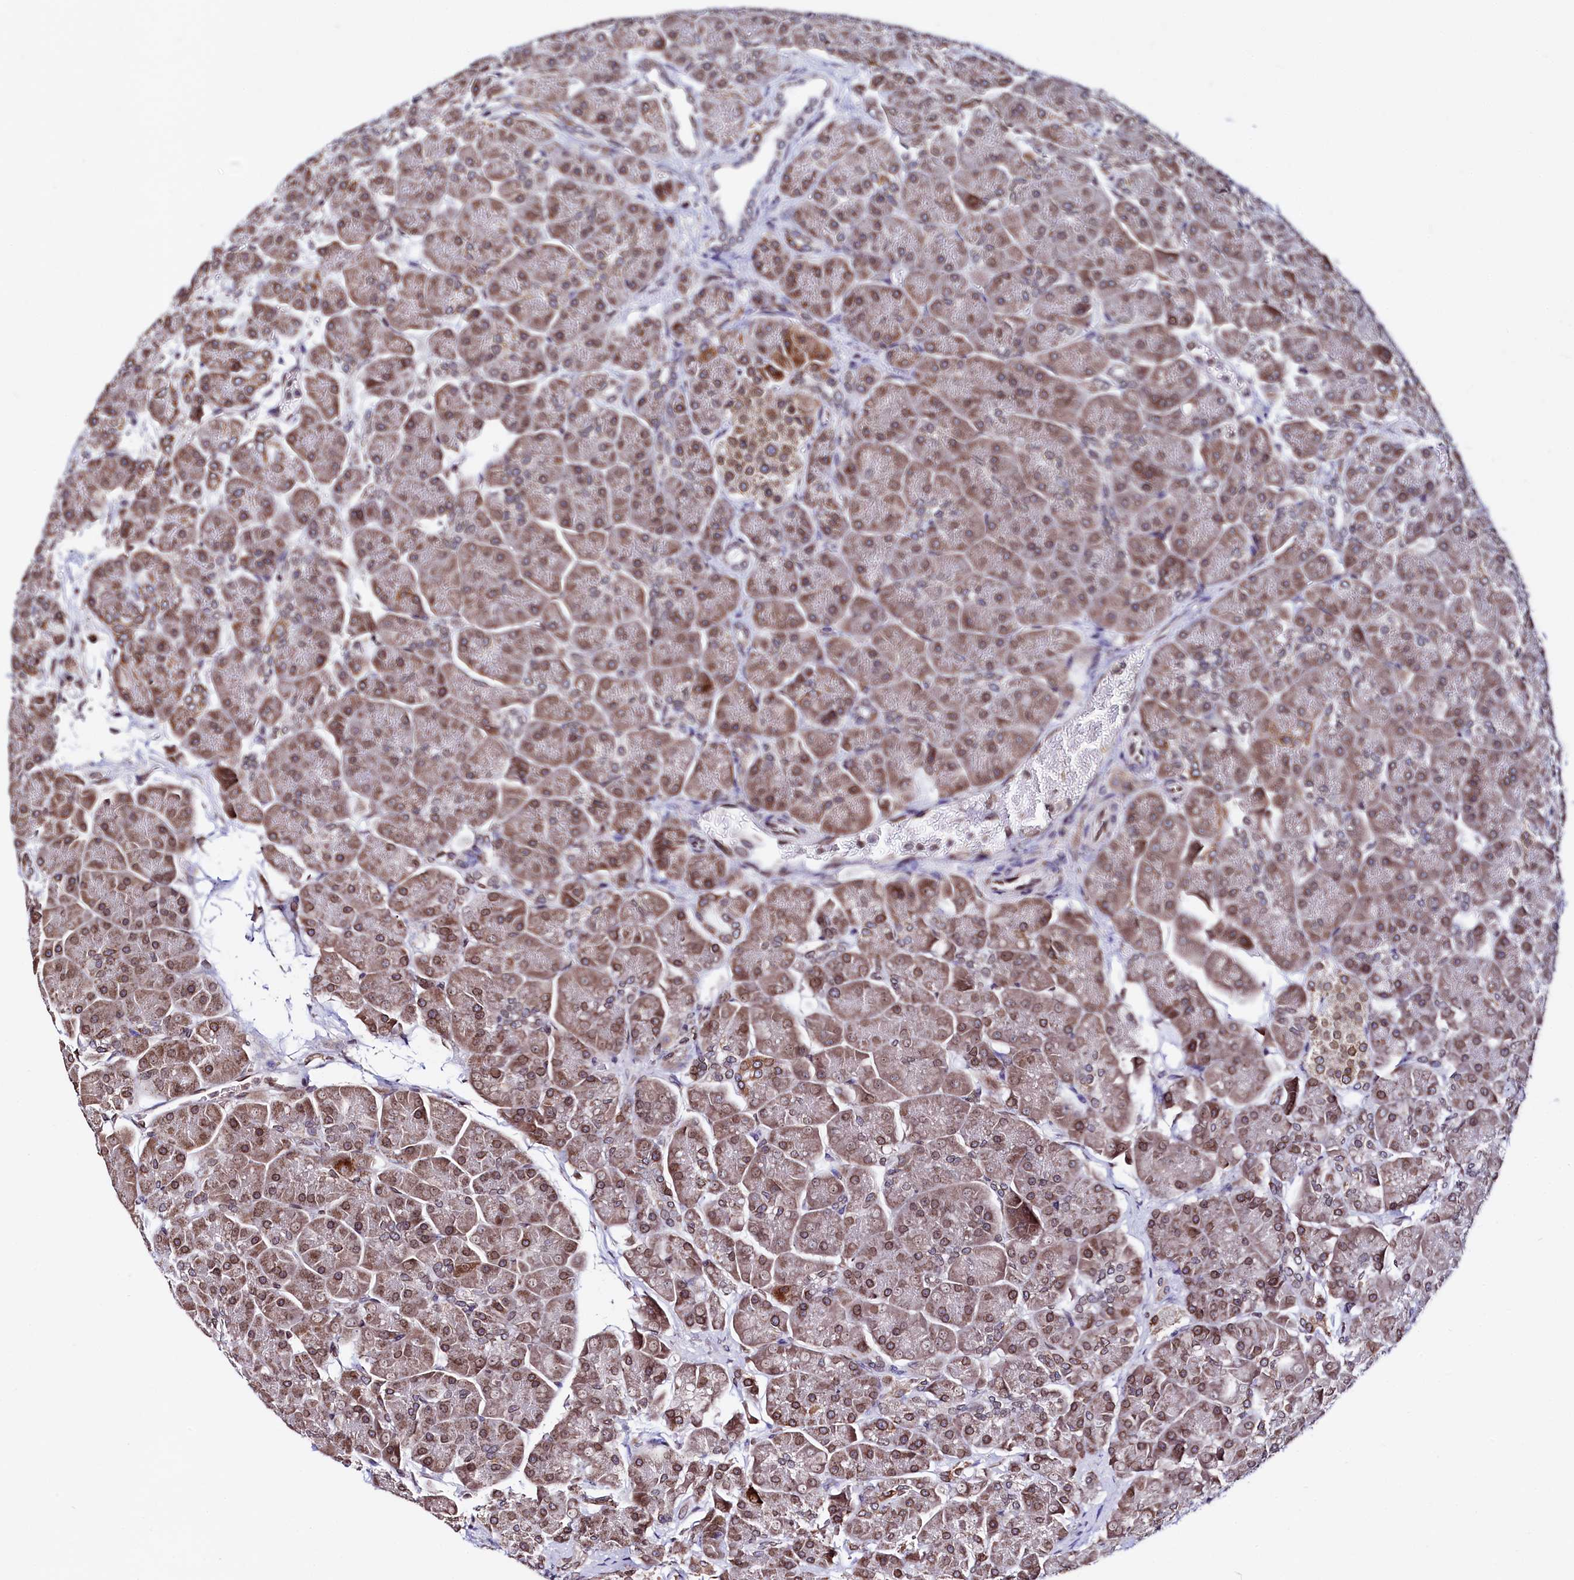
{"staining": {"intensity": "moderate", "quantity": ">75%", "location": "cytoplasmic/membranous,nuclear"}, "tissue": "pancreas", "cell_type": "Exocrine glandular cells", "image_type": "normal", "snomed": [{"axis": "morphology", "description": "Normal tissue, NOS"}, {"axis": "topography", "description": "Pancreas"}], "caption": "Immunohistochemical staining of unremarkable pancreas exhibits medium levels of moderate cytoplasmic/membranous,nuclear expression in approximately >75% of exocrine glandular cells. The staining was performed using DAB, with brown indicating positive protein expression. Nuclei are stained blue with hematoxylin.", "gene": "HAND1", "patient": {"sex": "male", "age": 66}}